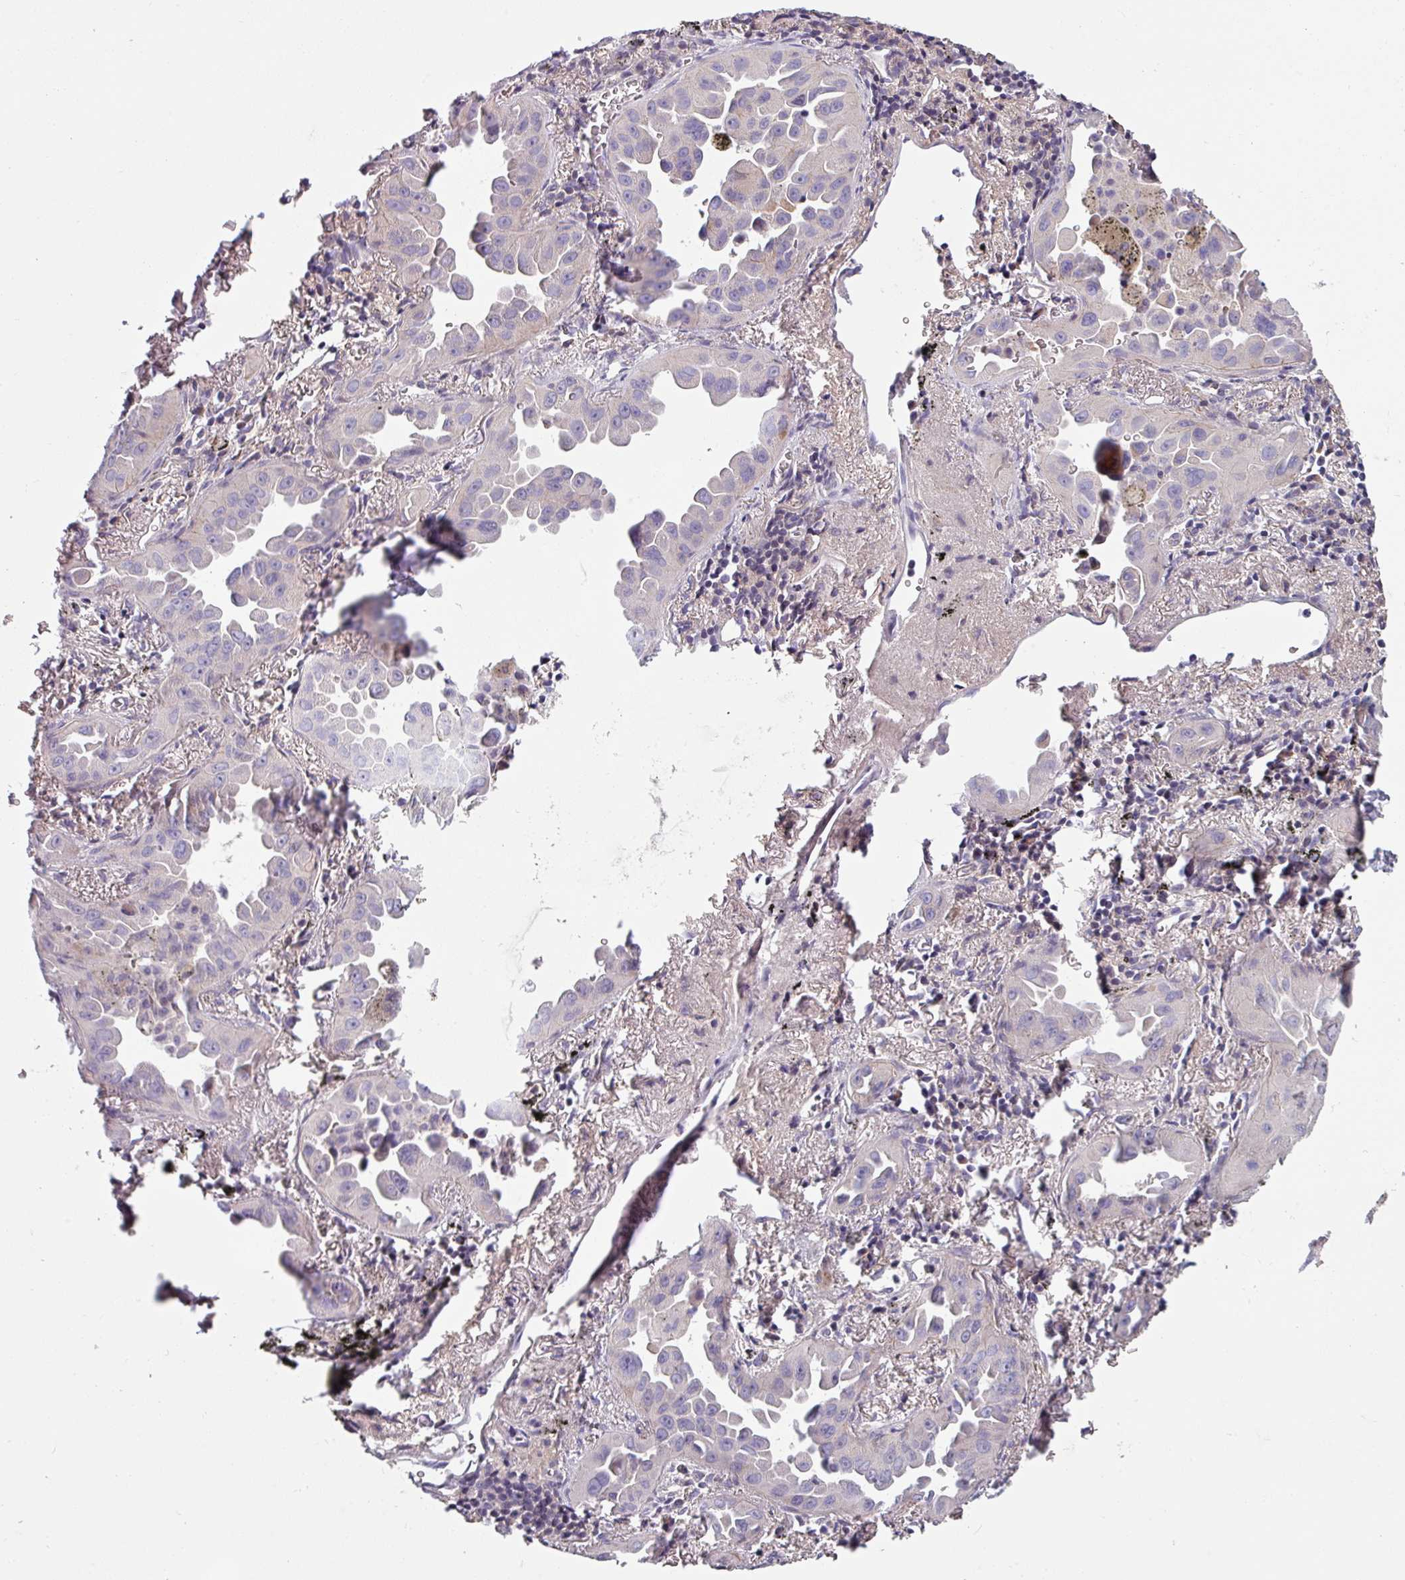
{"staining": {"intensity": "negative", "quantity": "none", "location": "none"}, "tissue": "lung cancer", "cell_type": "Tumor cells", "image_type": "cancer", "snomed": [{"axis": "morphology", "description": "Adenocarcinoma, NOS"}, {"axis": "topography", "description": "Lung"}], "caption": "Tumor cells show no significant protein positivity in lung cancer.", "gene": "TMEM132A", "patient": {"sex": "male", "age": 68}}